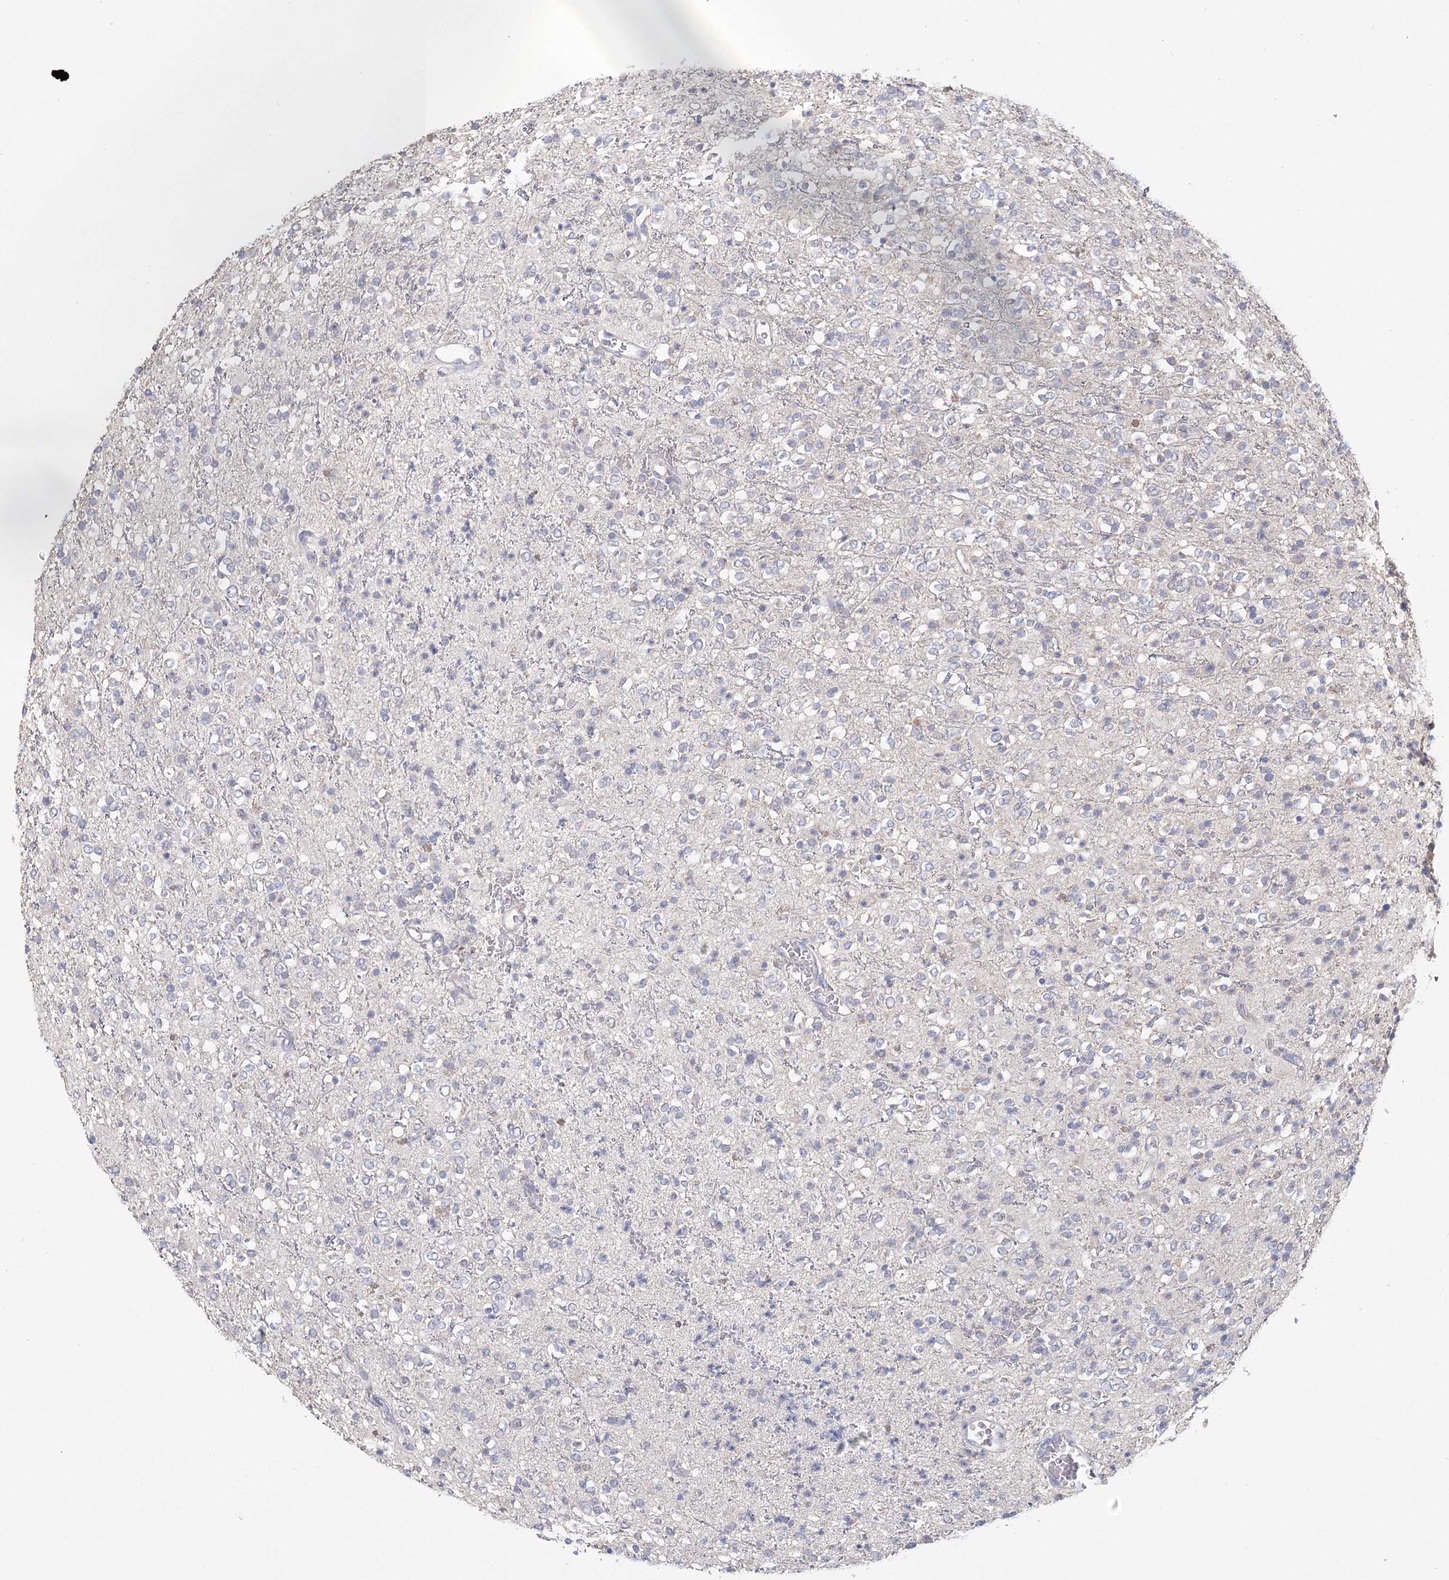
{"staining": {"intensity": "negative", "quantity": "none", "location": "none"}, "tissue": "glioma", "cell_type": "Tumor cells", "image_type": "cancer", "snomed": [{"axis": "morphology", "description": "Glioma, malignant, High grade"}, {"axis": "topography", "description": "Brain"}], "caption": "The image reveals no staining of tumor cells in high-grade glioma (malignant).", "gene": "CNTLN", "patient": {"sex": "male", "age": 34}}